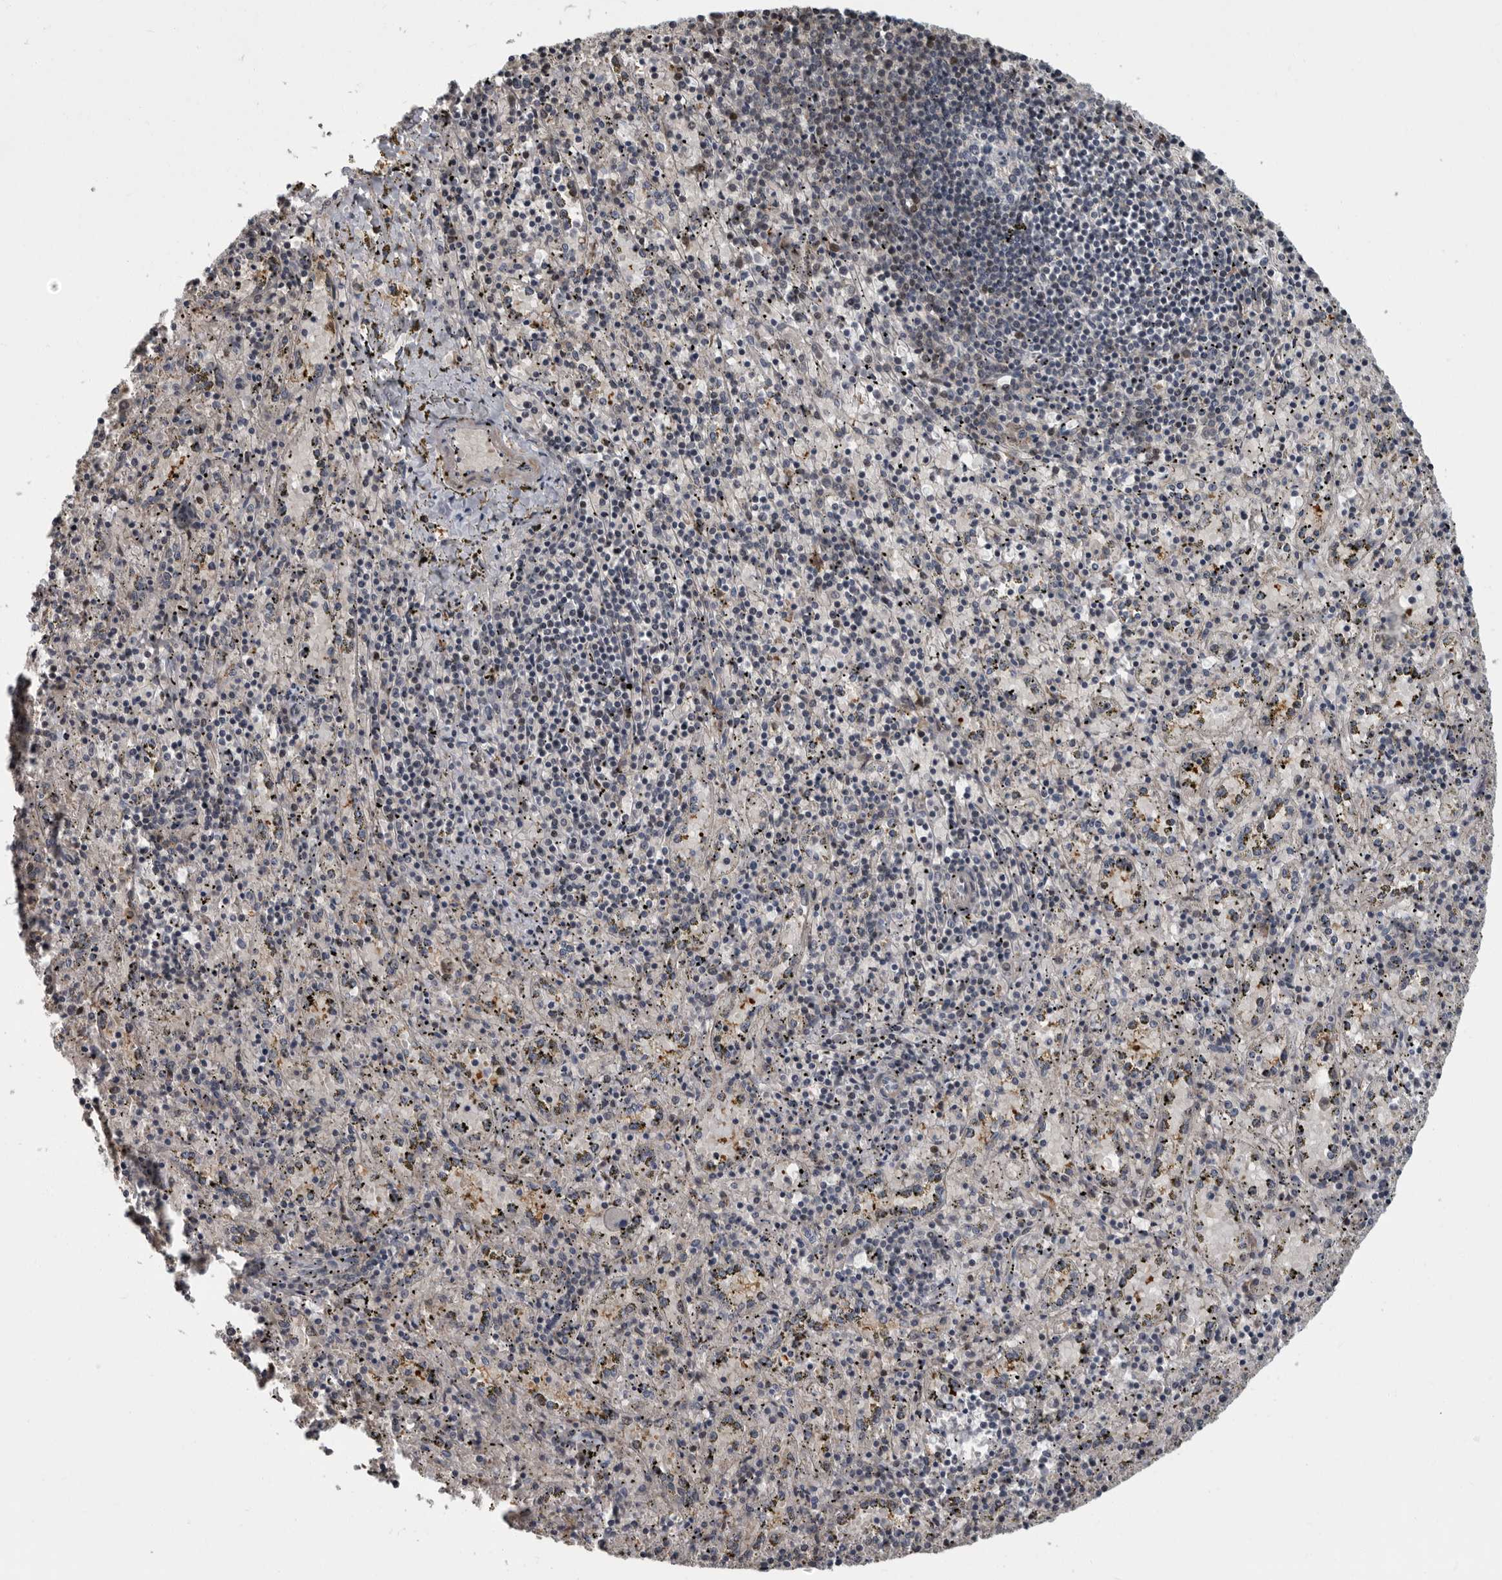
{"staining": {"intensity": "negative", "quantity": "none", "location": "none"}, "tissue": "spleen", "cell_type": "Cells in red pulp", "image_type": "normal", "snomed": [{"axis": "morphology", "description": "Normal tissue, NOS"}, {"axis": "topography", "description": "Spleen"}], "caption": "This is an IHC photomicrograph of normal spleen. There is no expression in cells in red pulp.", "gene": "PDE7A", "patient": {"sex": "male", "age": 11}}